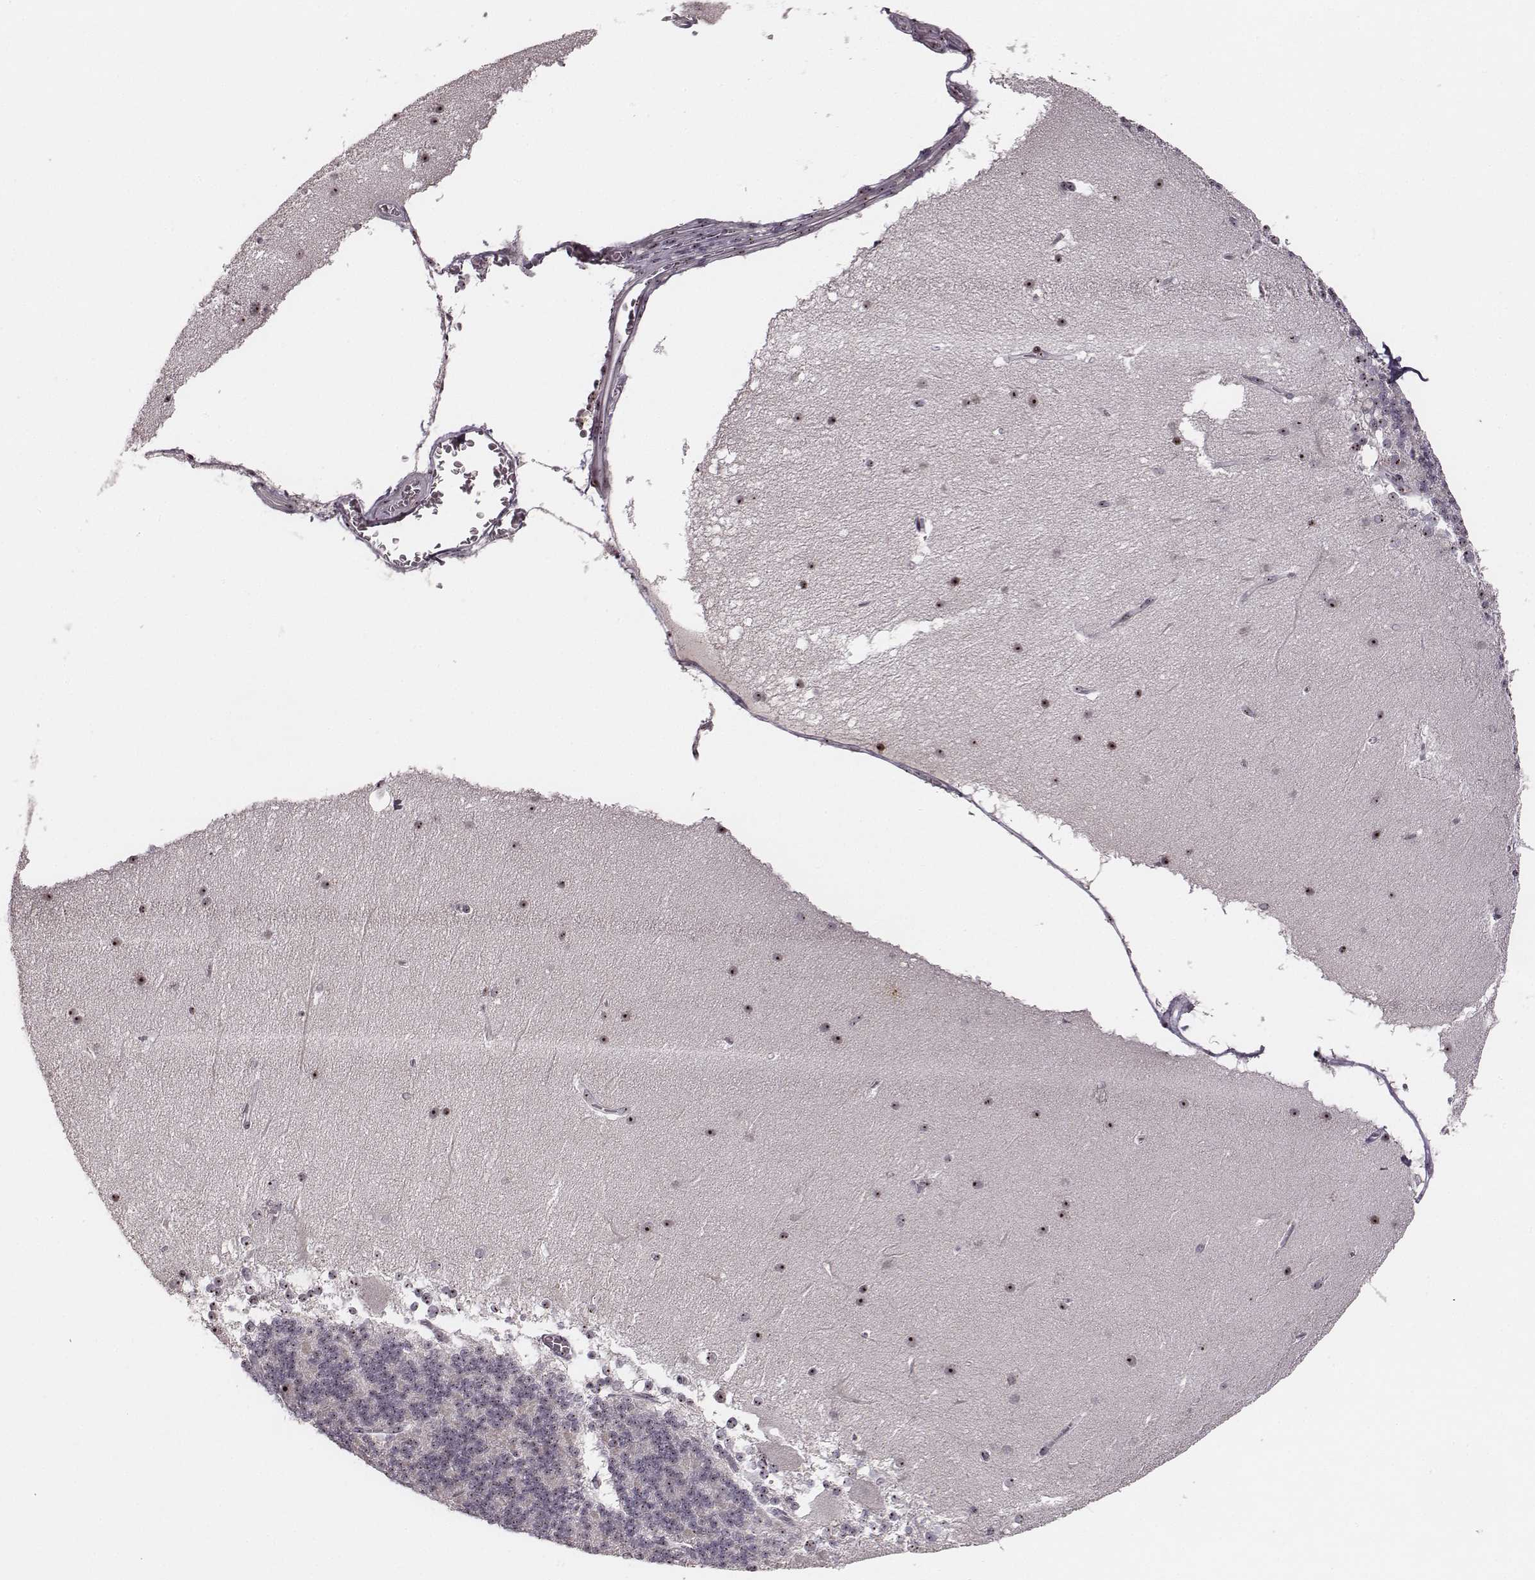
{"staining": {"intensity": "moderate", "quantity": ">75%", "location": "nuclear"}, "tissue": "cerebellum", "cell_type": "Cells in granular layer", "image_type": "normal", "snomed": [{"axis": "morphology", "description": "Normal tissue, NOS"}, {"axis": "topography", "description": "Cerebellum"}], "caption": "The immunohistochemical stain labels moderate nuclear positivity in cells in granular layer of benign cerebellum.", "gene": "NOP56", "patient": {"sex": "female", "age": 19}}